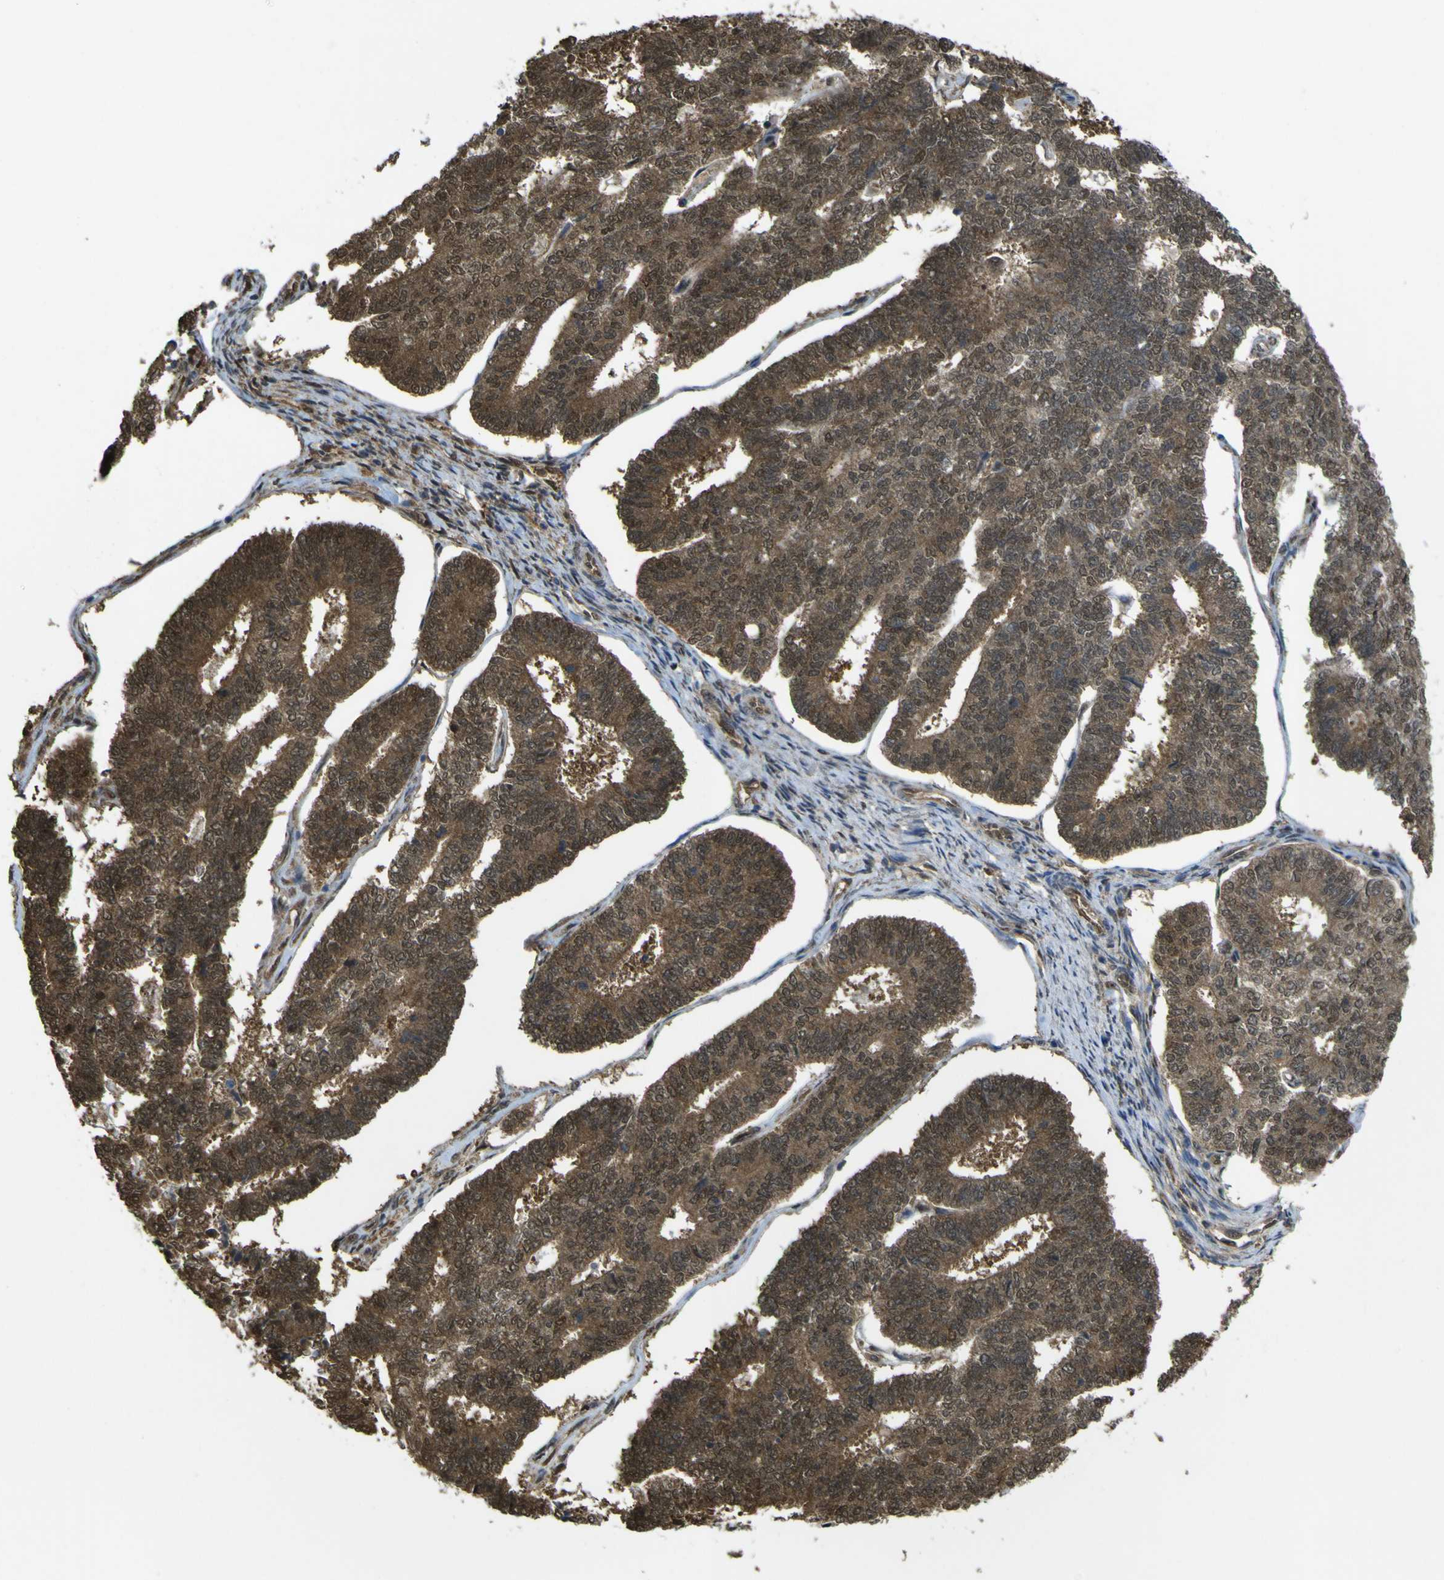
{"staining": {"intensity": "strong", "quantity": ">75%", "location": "cytoplasmic/membranous,nuclear"}, "tissue": "endometrial cancer", "cell_type": "Tumor cells", "image_type": "cancer", "snomed": [{"axis": "morphology", "description": "Adenocarcinoma, NOS"}, {"axis": "topography", "description": "Endometrium"}], "caption": "Adenocarcinoma (endometrial) stained for a protein displays strong cytoplasmic/membranous and nuclear positivity in tumor cells.", "gene": "YWHAG", "patient": {"sex": "female", "age": 70}}